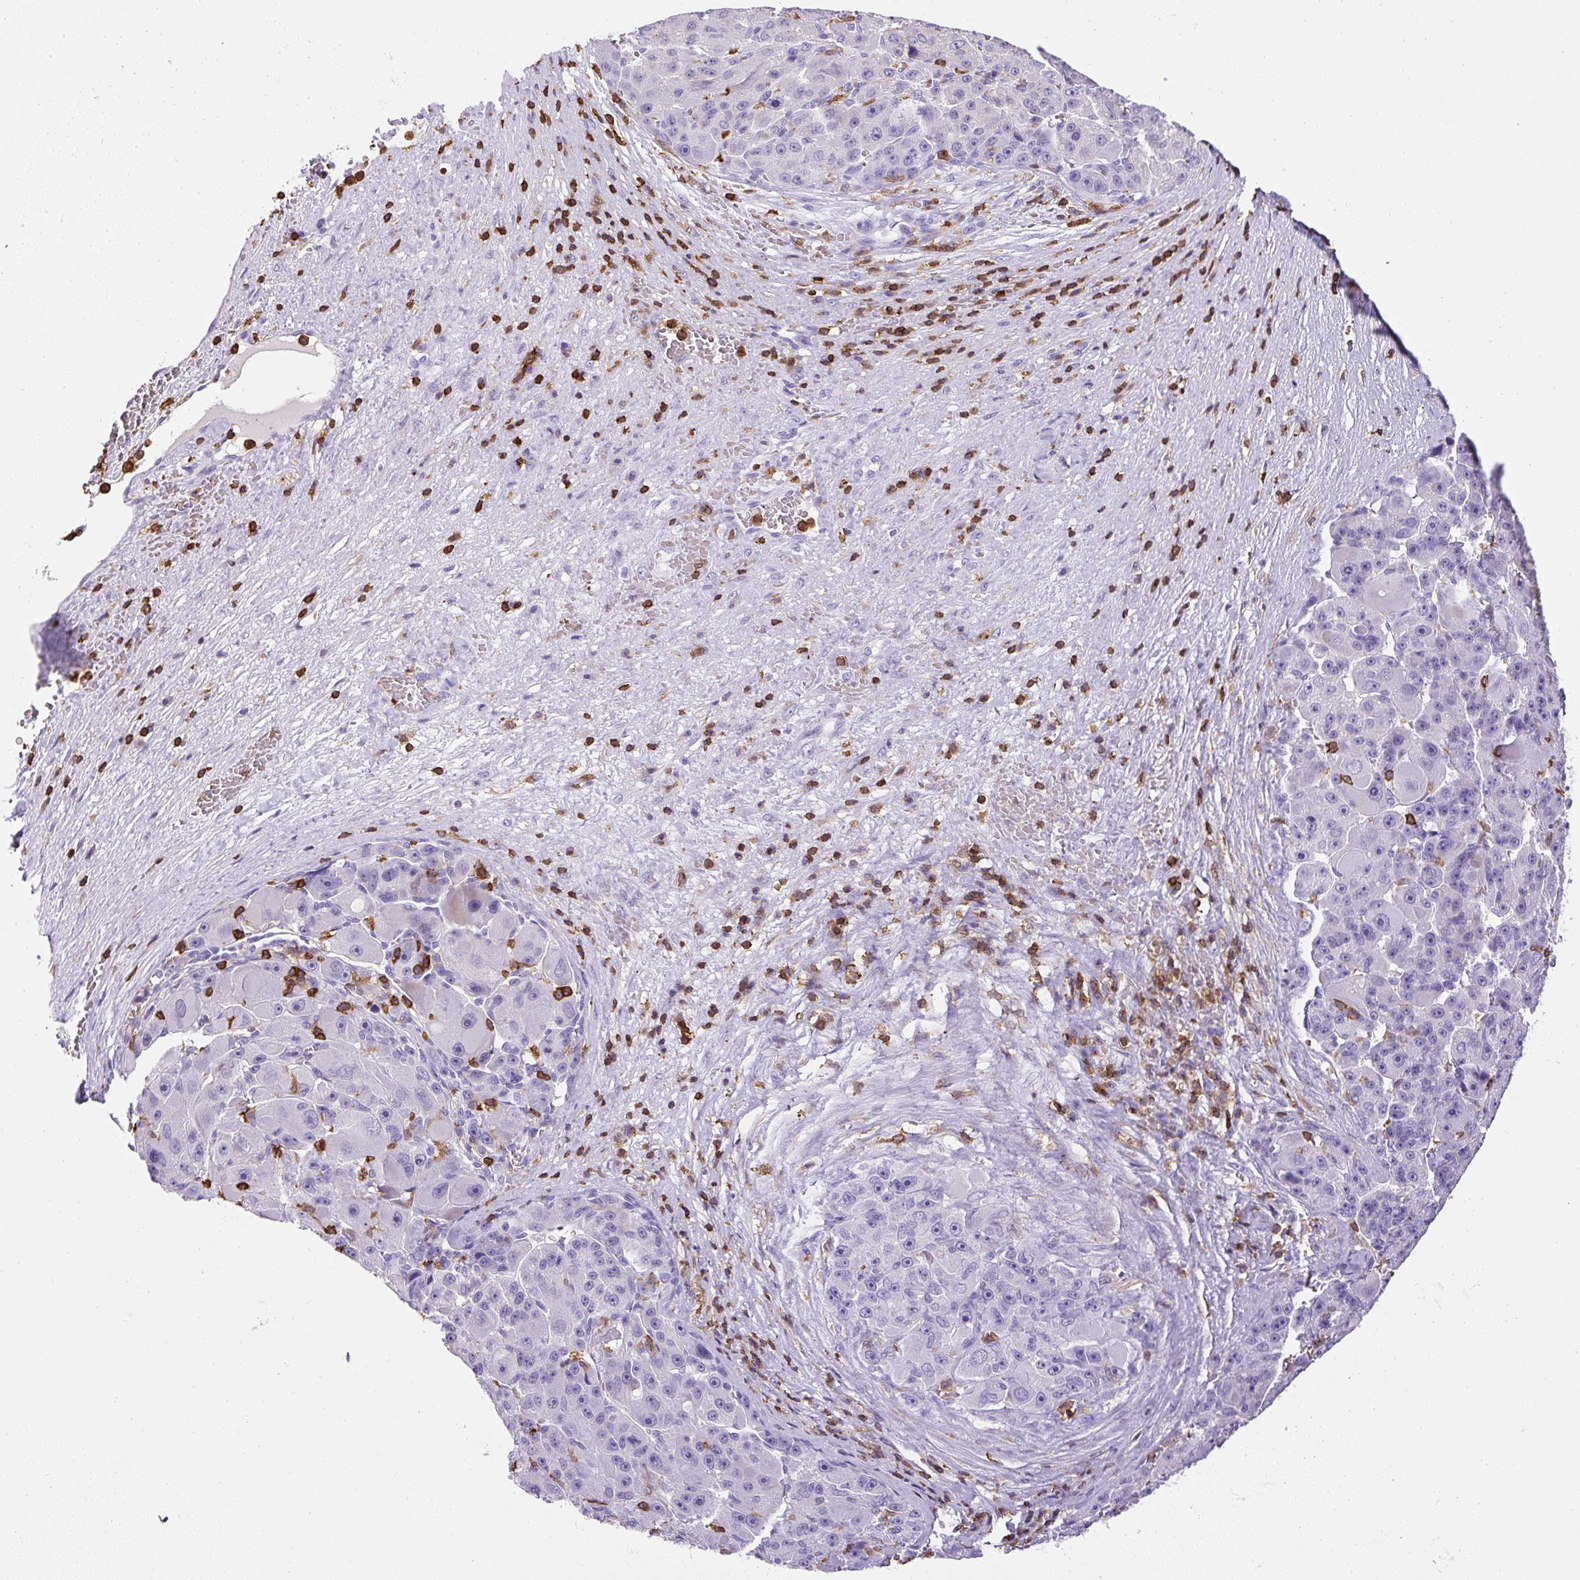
{"staining": {"intensity": "negative", "quantity": "none", "location": "none"}, "tissue": "liver cancer", "cell_type": "Tumor cells", "image_type": "cancer", "snomed": [{"axis": "morphology", "description": "Carcinoma, Hepatocellular, NOS"}, {"axis": "topography", "description": "Liver"}], "caption": "Histopathology image shows no protein expression in tumor cells of liver cancer (hepatocellular carcinoma) tissue.", "gene": "FAM228B", "patient": {"sex": "male", "age": 76}}